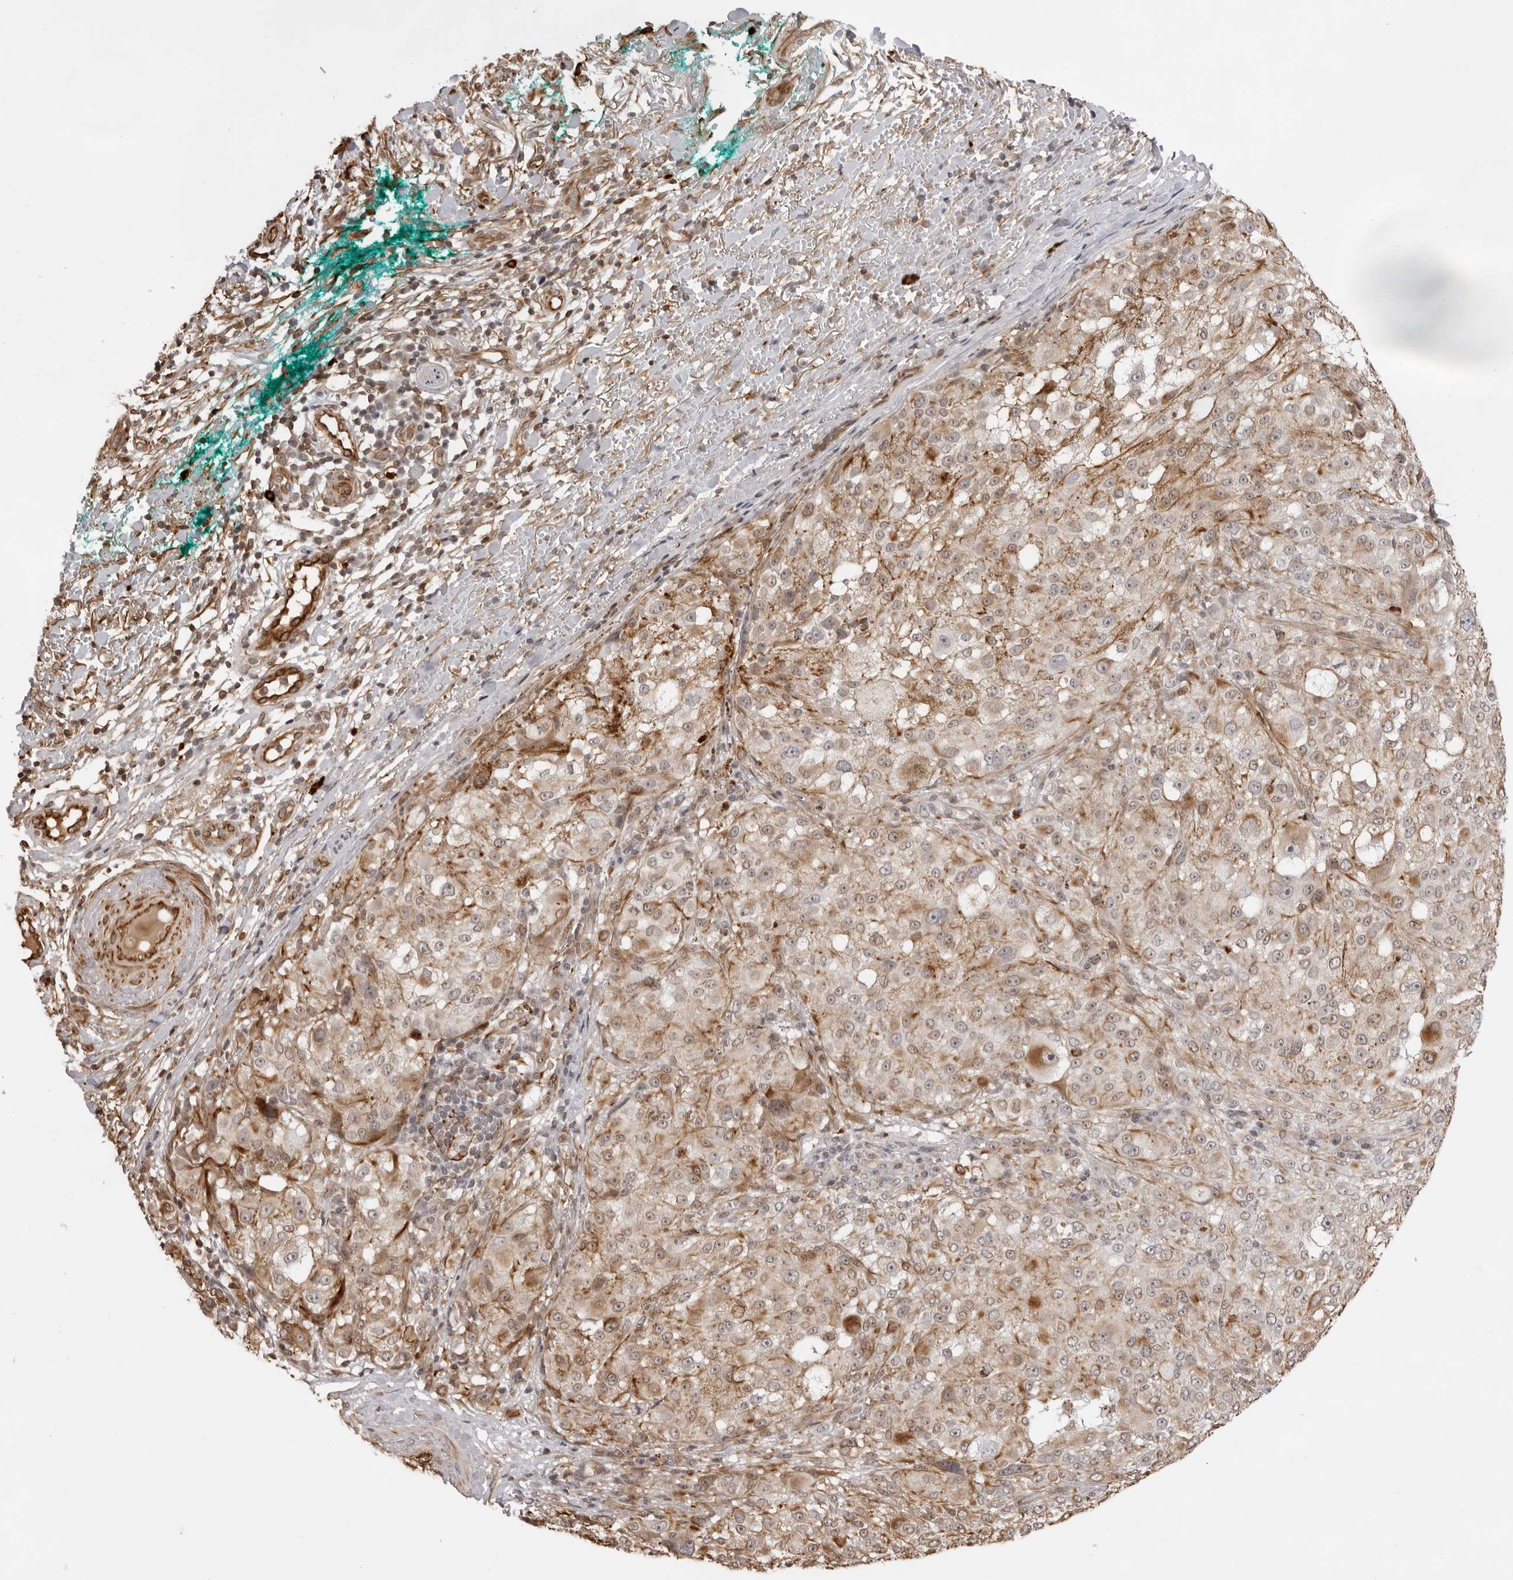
{"staining": {"intensity": "weak", "quantity": "25%-75%", "location": "cytoplasmic/membranous"}, "tissue": "melanoma", "cell_type": "Tumor cells", "image_type": "cancer", "snomed": [{"axis": "morphology", "description": "Necrosis, NOS"}, {"axis": "morphology", "description": "Malignant melanoma, NOS"}, {"axis": "topography", "description": "Skin"}], "caption": "Protein staining of melanoma tissue shows weak cytoplasmic/membranous staining in about 25%-75% of tumor cells.", "gene": "DYNLT5", "patient": {"sex": "female", "age": 87}}